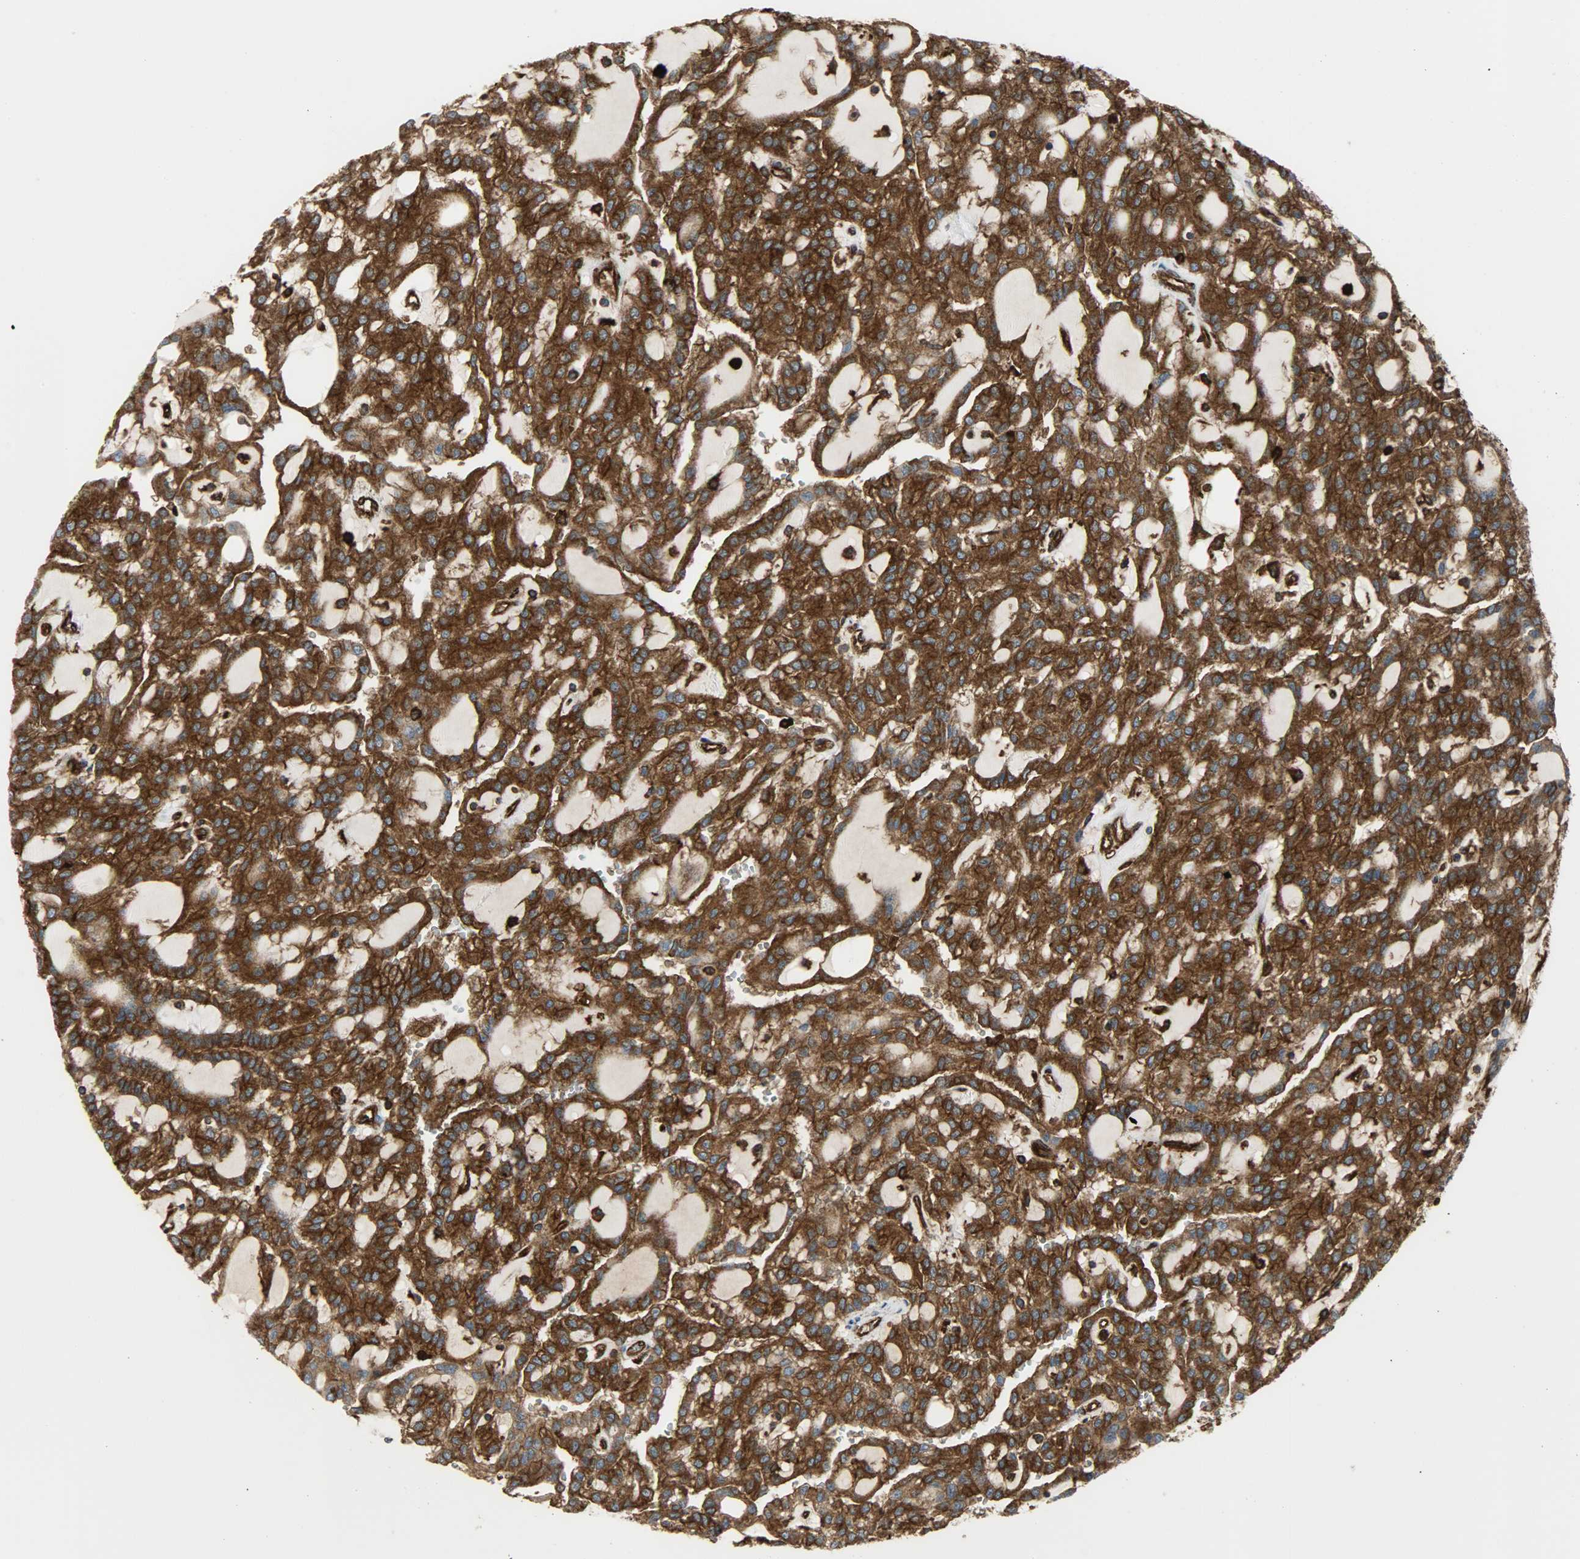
{"staining": {"intensity": "strong", "quantity": ">75%", "location": "cytoplasmic/membranous"}, "tissue": "renal cancer", "cell_type": "Tumor cells", "image_type": "cancer", "snomed": [{"axis": "morphology", "description": "Adenocarcinoma, NOS"}, {"axis": "topography", "description": "Kidney"}], "caption": "Strong cytoplasmic/membranous protein staining is present in approximately >75% of tumor cells in renal cancer (adenocarcinoma). The staining is performed using DAB brown chromogen to label protein expression. The nuclei are counter-stained blue using hematoxylin.", "gene": "VASP", "patient": {"sex": "male", "age": 63}}